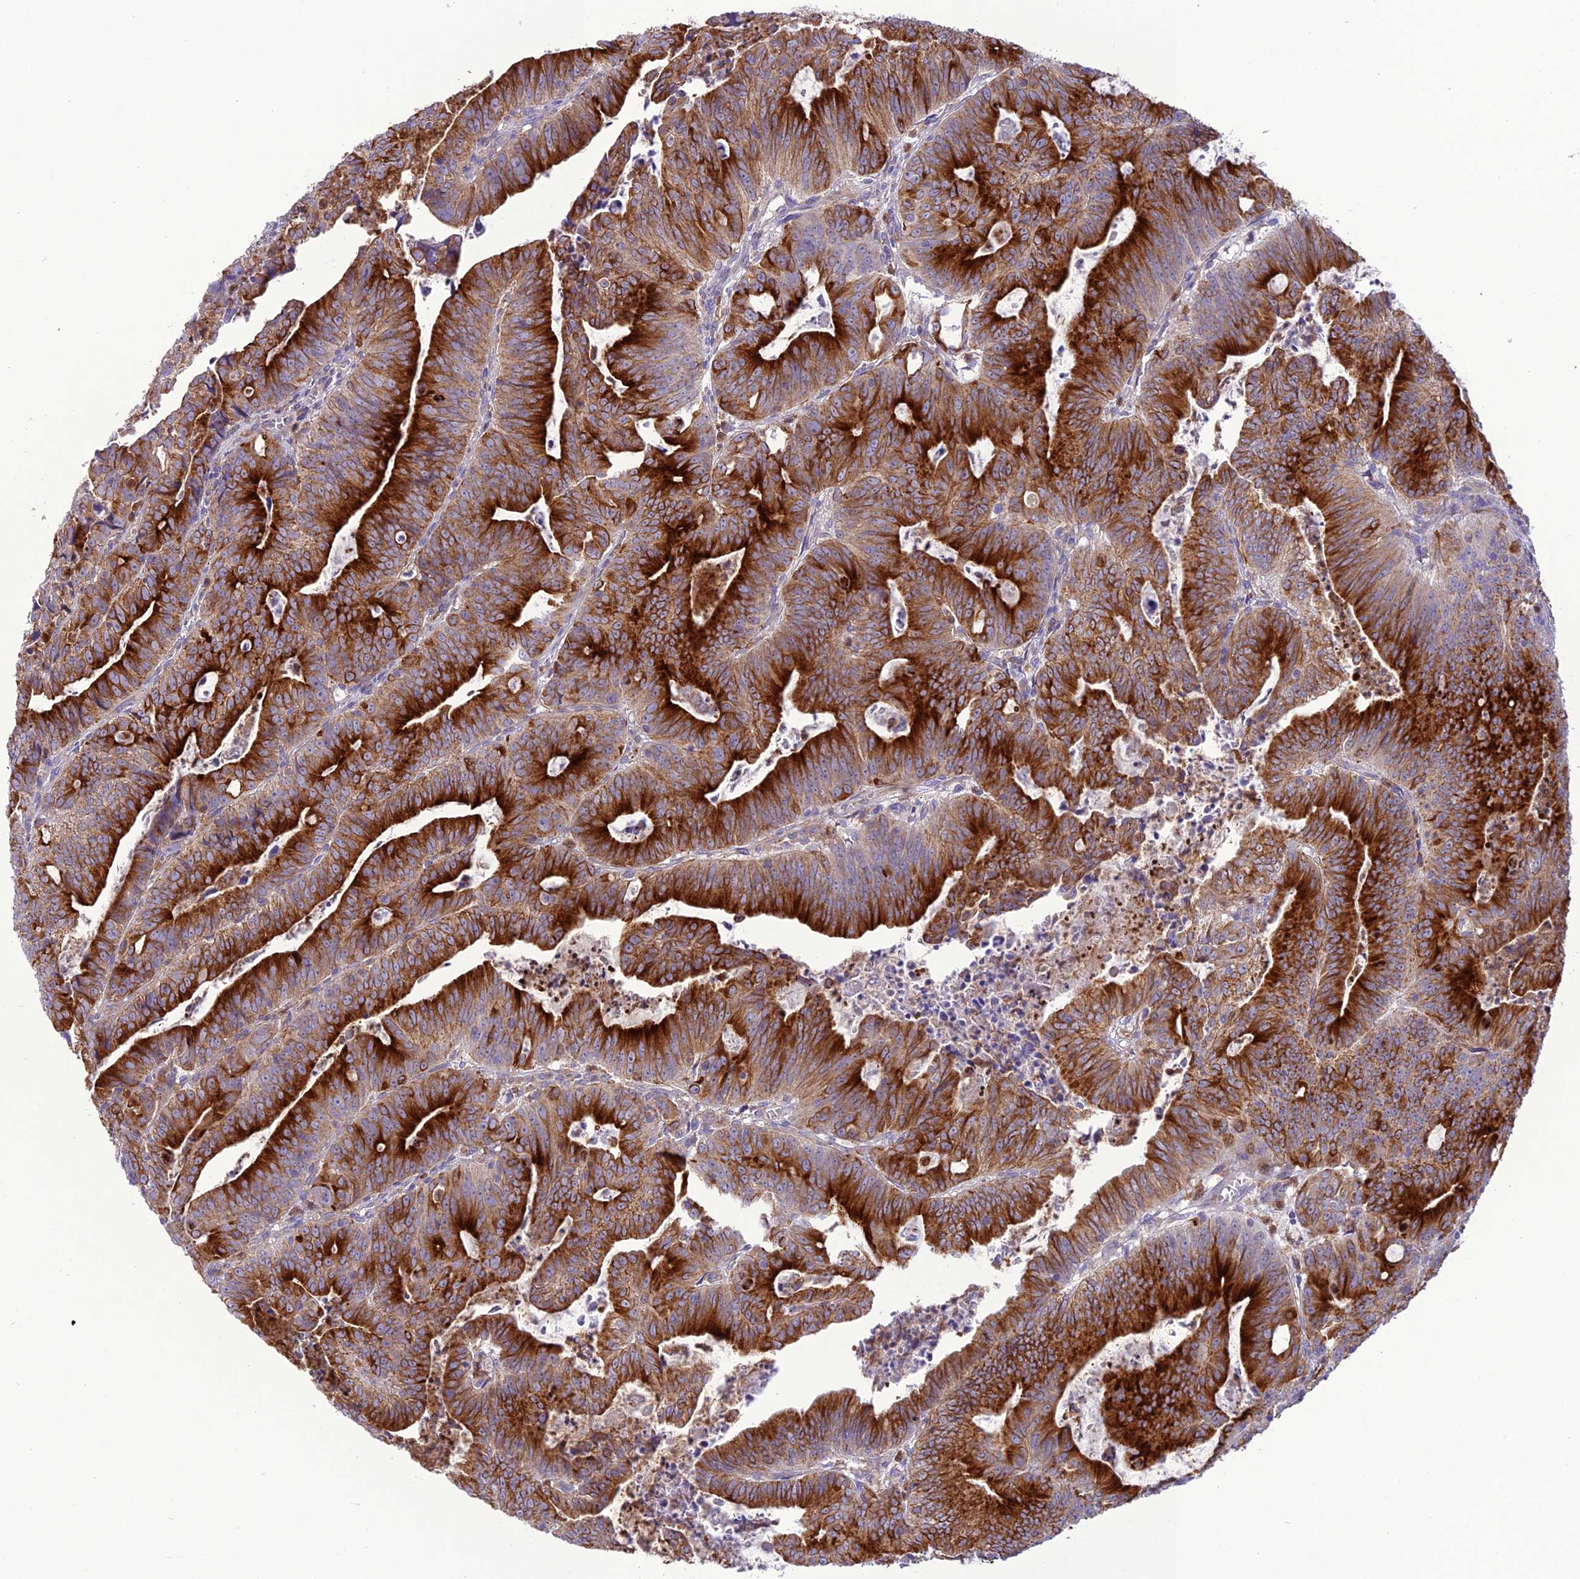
{"staining": {"intensity": "strong", "quantity": ">75%", "location": "cytoplasmic/membranous"}, "tissue": "colorectal cancer", "cell_type": "Tumor cells", "image_type": "cancer", "snomed": [{"axis": "morphology", "description": "Adenocarcinoma, NOS"}, {"axis": "topography", "description": "Rectum"}], "caption": "Immunohistochemical staining of colorectal cancer shows high levels of strong cytoplasmic/membranous positivity in about >75% of tumor cells. The protein is shown in brown color, while the nuclei are stained blue.", "gene": "JMY", "patient": {"sex": "male", "age": 69}}